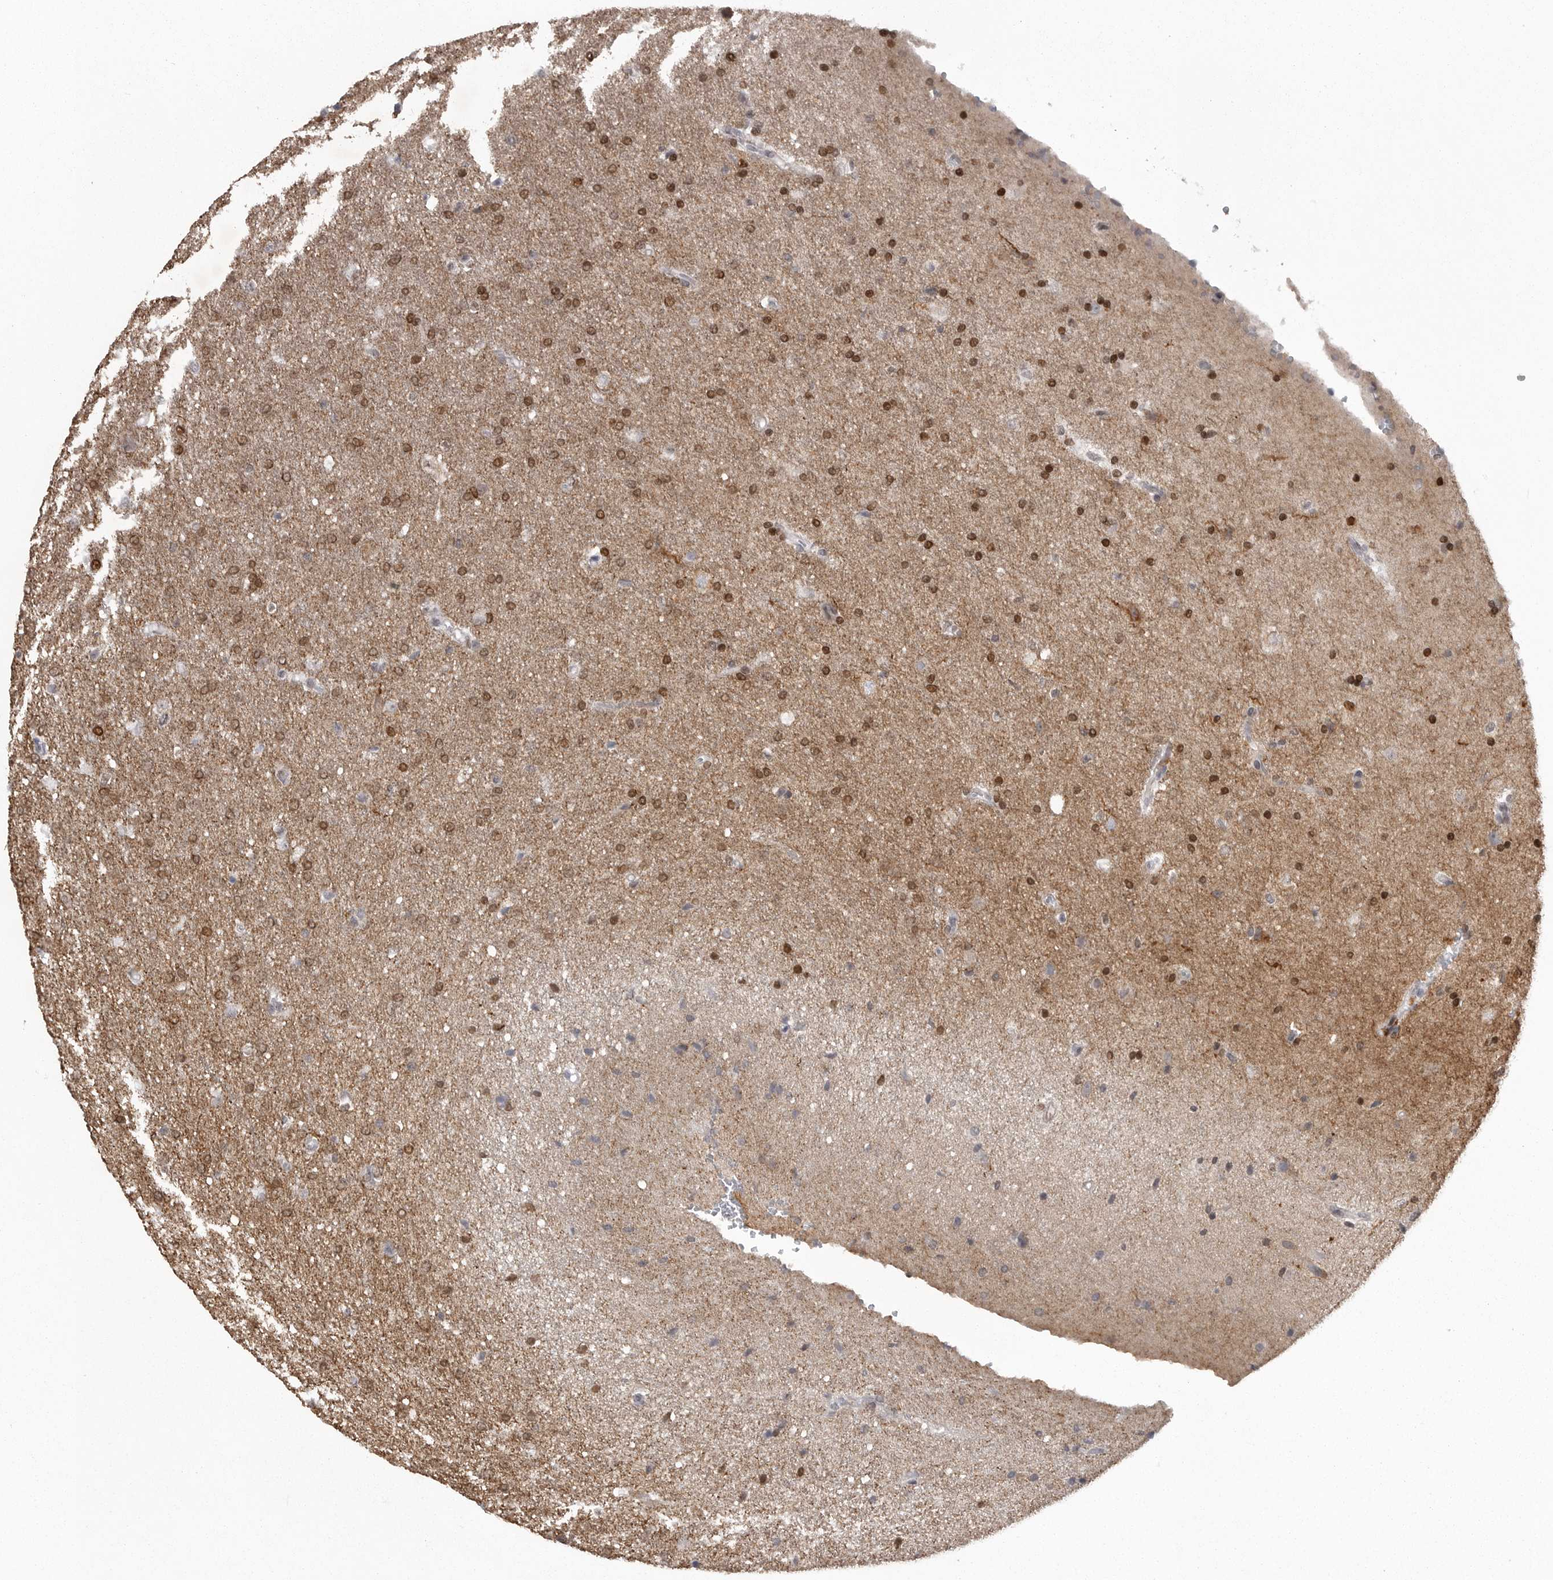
{"staining": {"intensity": "moderate", "quantity": ">75%", "location": "nuclear"}, "tissue": "glioma", "cell_type": "Tumor cells", "image_type": "cancer", "snomed": [{"axis": "morphology", "description": "Glioma, malignant, Low grade"}, {"axis": "topography", "description": "Brain"}], "caption": "An image of malignant low-grade glioma stained for a protein reveals moderate nuclear brown staining in tumor cells. (brown staining indicates protein expression, while blue staining denotes nuclei).", "gene": "HMGN3", "patient": {"sex": "female", "age": 37}}